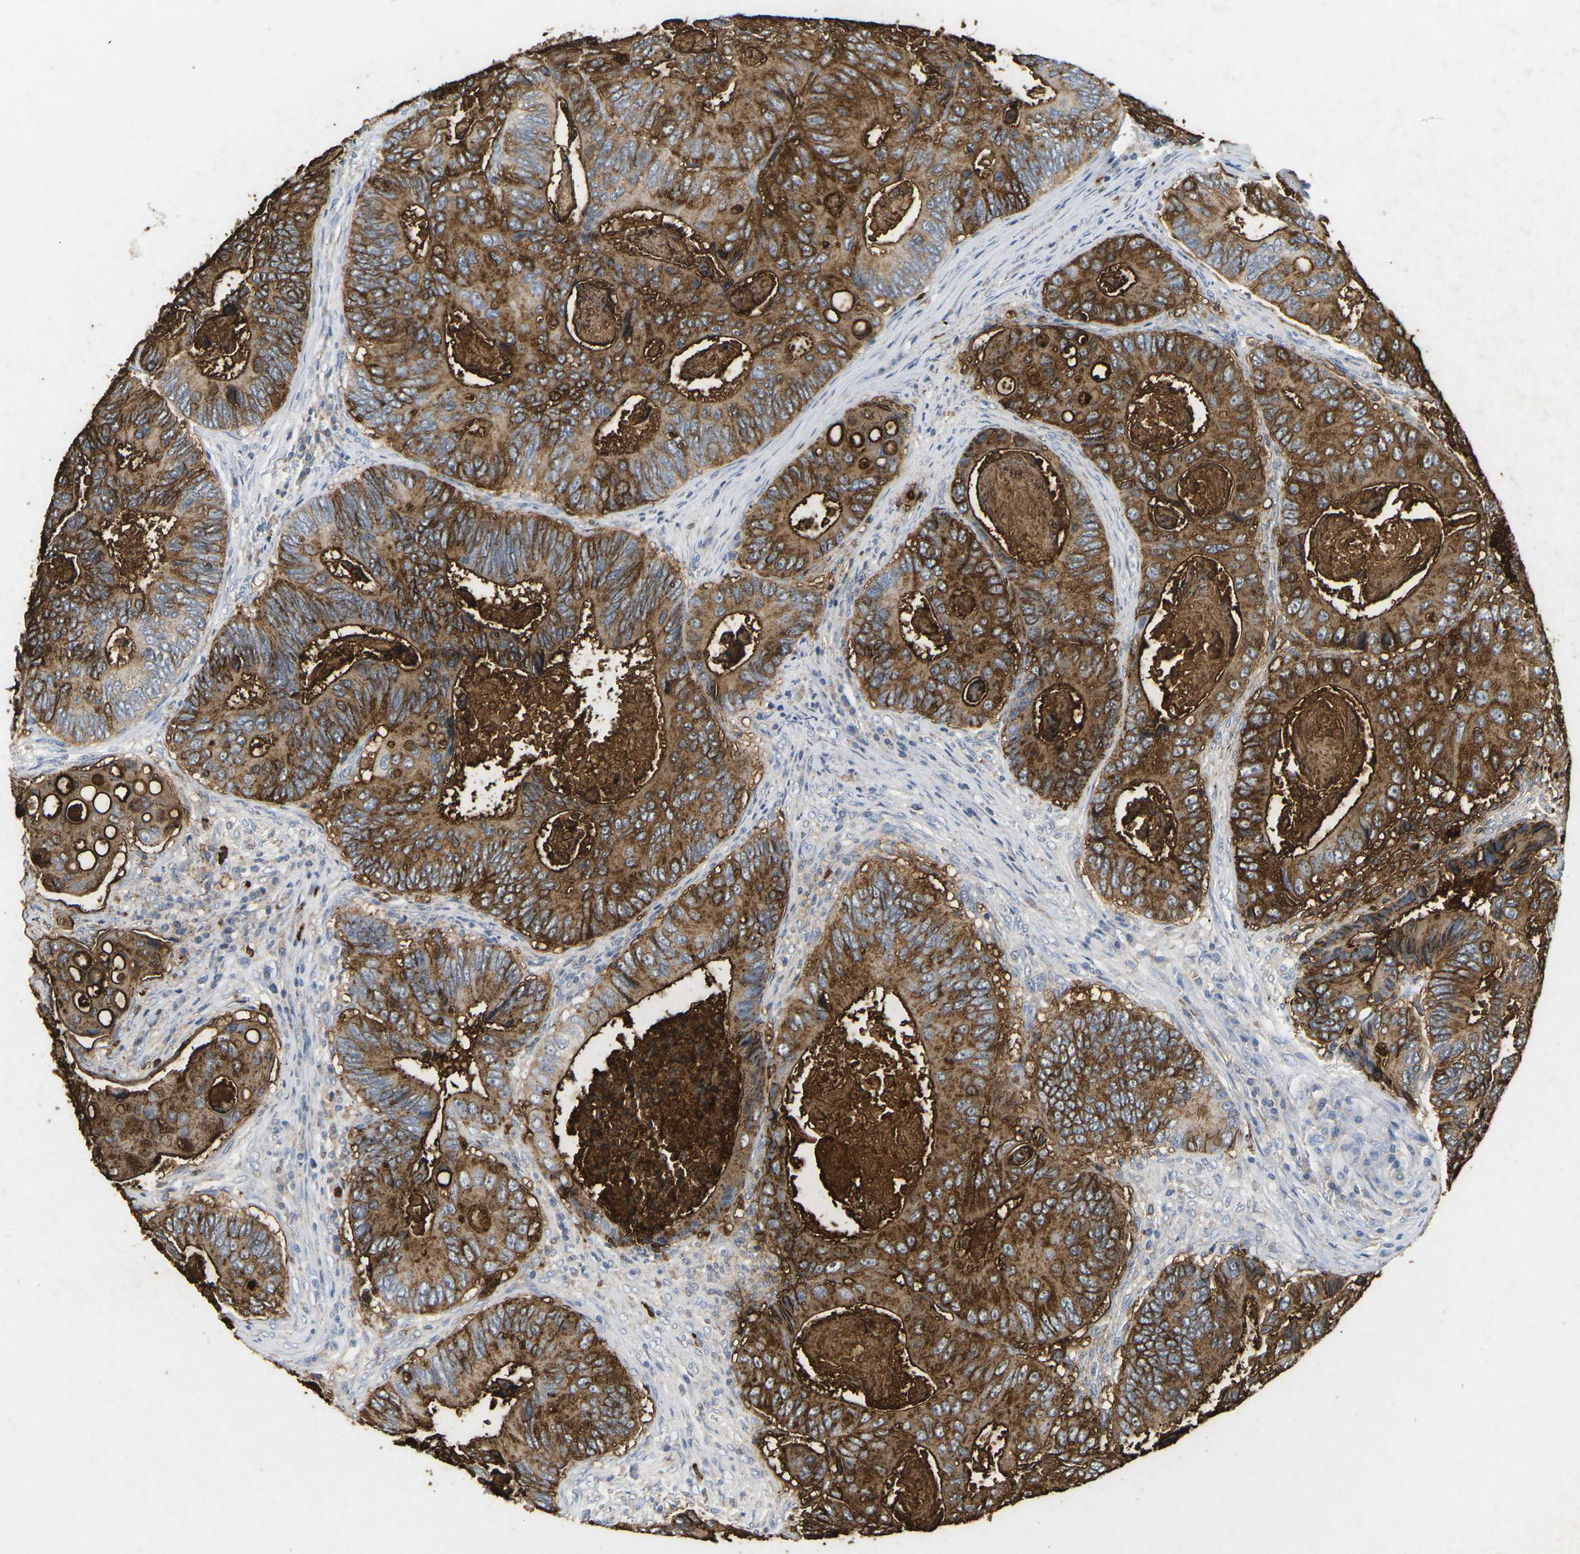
{"staining": {"intensity": "strong", "quantity": ">75%", "location": "cytoplasmic/membranous"}, "tissue": "colorectal cancer", "cell_type": "Tumor cells", "image_type": "cancer", "snomed": [{"axis": "morphology", "description": "Inflammation, NOS"}, {"axis": "morphology", "description": "Adenocarcinoma, NOS"}, {"axis": "topography", "description": "Colon"}], "caption": "Immunohistochemistry (IHC) photomicrograph of neoplastic tissue: colorectal cancer stained using IHC shows high levels of strong protein expression localized specifically in the cytoplasmic/membranous of tumor cells, appearing as a cytoplasmic/membranous brown color.", "gene": "ADM", "patient": {"sex": "male", "age": 72}}